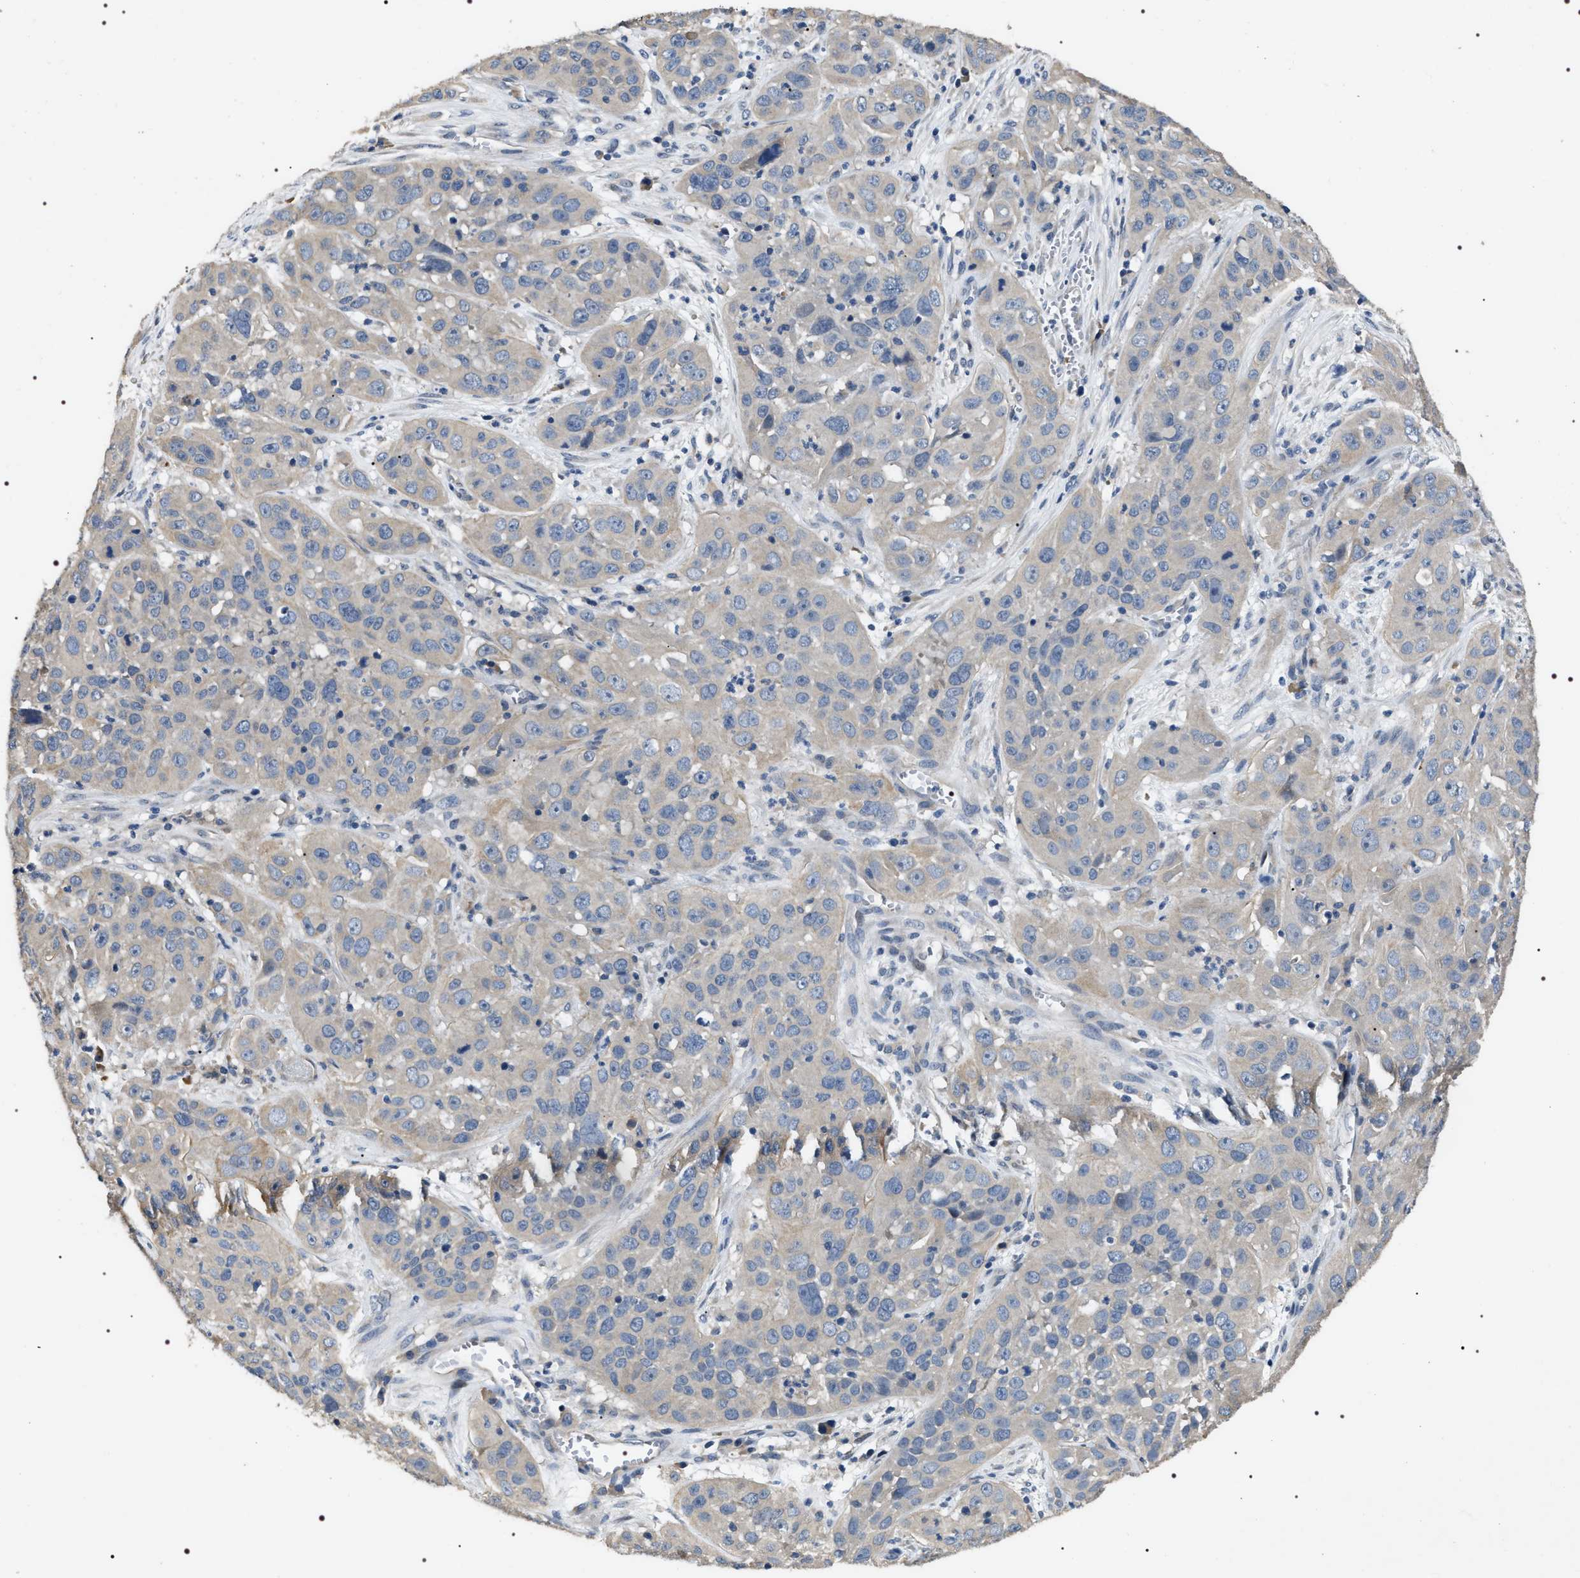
{"staining": {"intensity": "negative", "quantity": "none", "location": "none"}, "tissue": "cervical cancer", "cell_type": "Tumor cells", "image_type": "cancer", "snomed": [{"axis": "morphology", "description": "Squamous cell carcinoma, NOS"}, {"axis": "topography", "description": "Cervix"}], "caption": "A photomicrograph of human squamous cell carcinoma (cervical) is negative for staining in tumor cells.", "gene": "IFT81", "patient": {"sex": "female", "age": 32}}